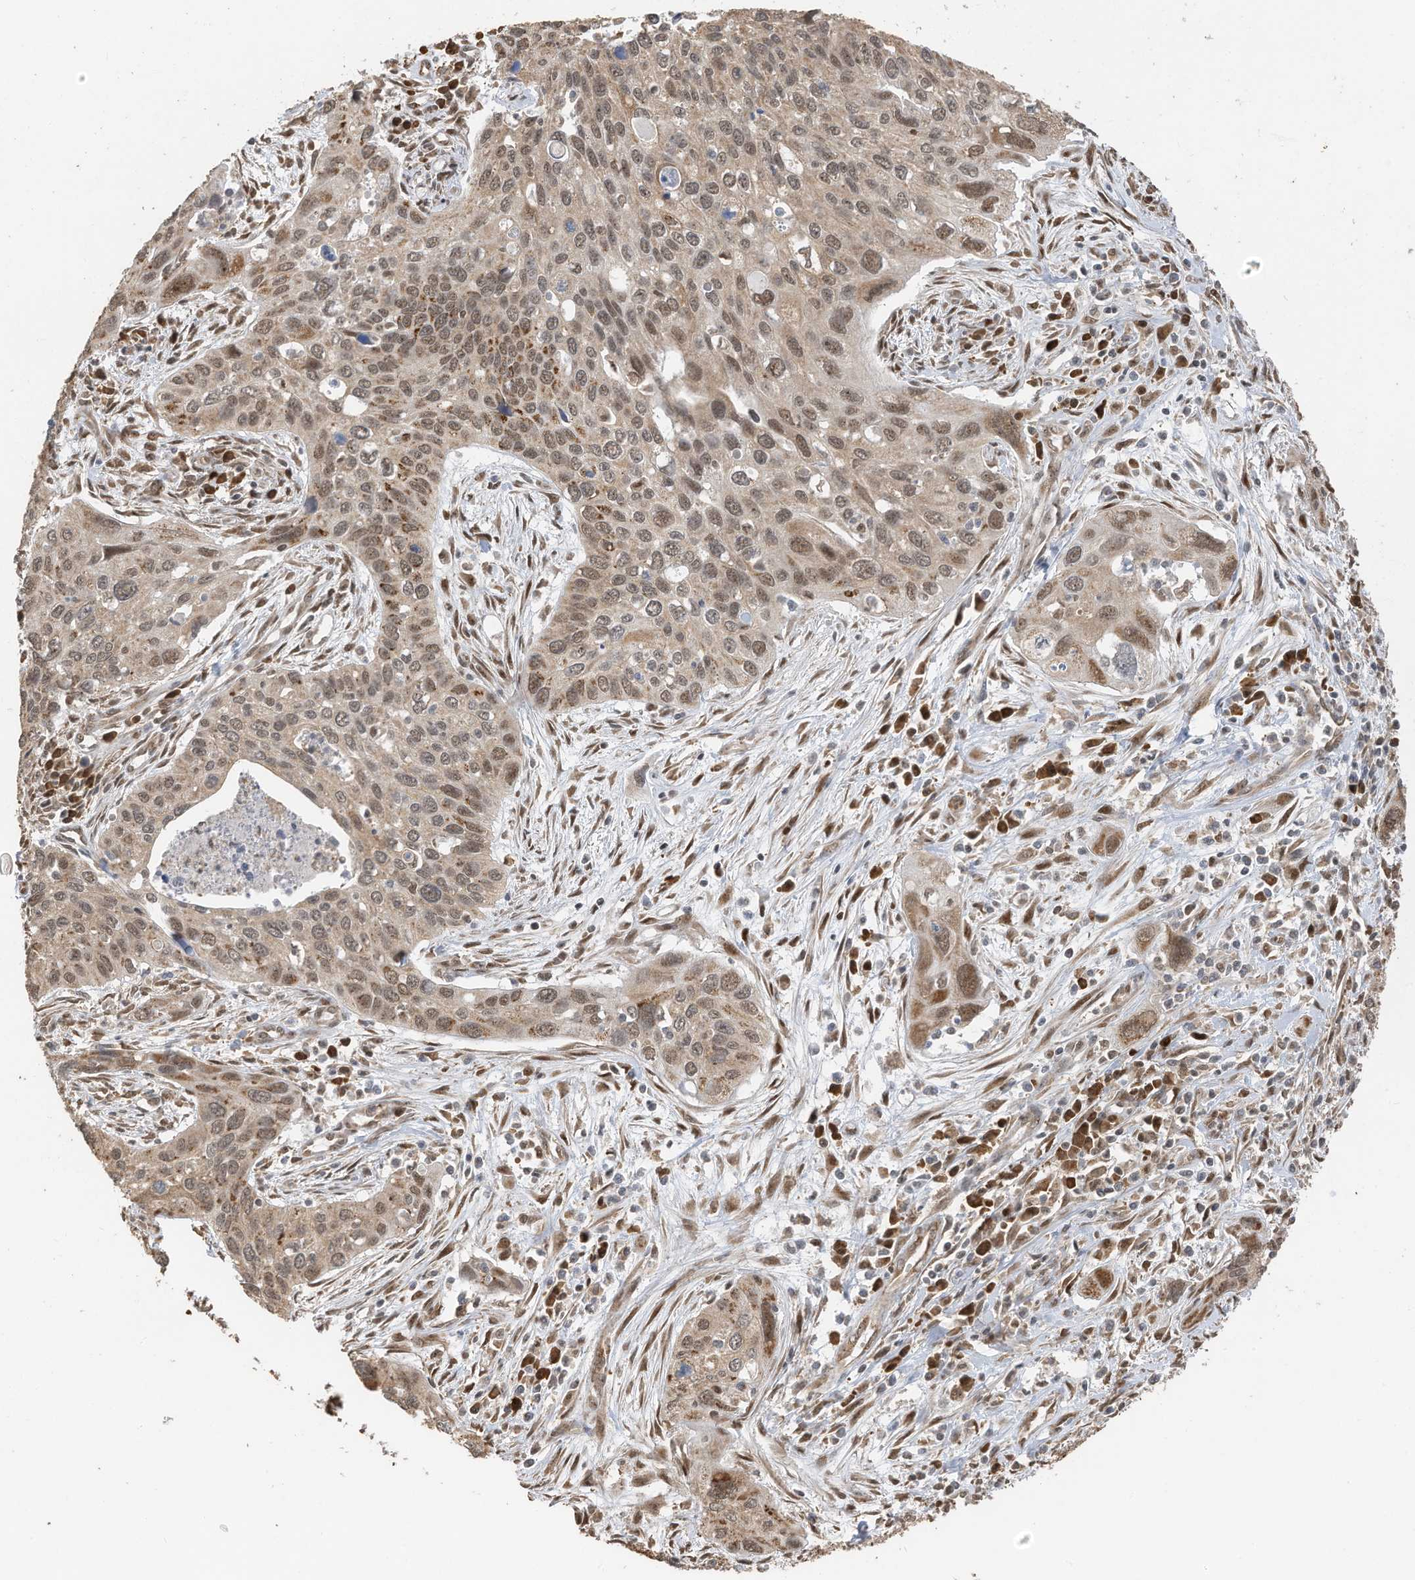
{"staining": {"intensity": "moderate", "quantity": ">75%", "location": "nuclear"}, "tissue": "cervical cancer", "cell_type": "Tumor cells", "image_type": "cancer", "snomed": [{"axis": "morphology", "description": "Squamous cell carcinoma, NOS"}, {"axis": "topography", "description": "Cervix"}], "caption": "Brown immunohistochemical staining in cervical squamous cell carcinoma reveals moderate nuclear expression in about >75% of tumor cells.", "gene": "ERLEC1", "patient": {"sex": "female", "age": 55}}